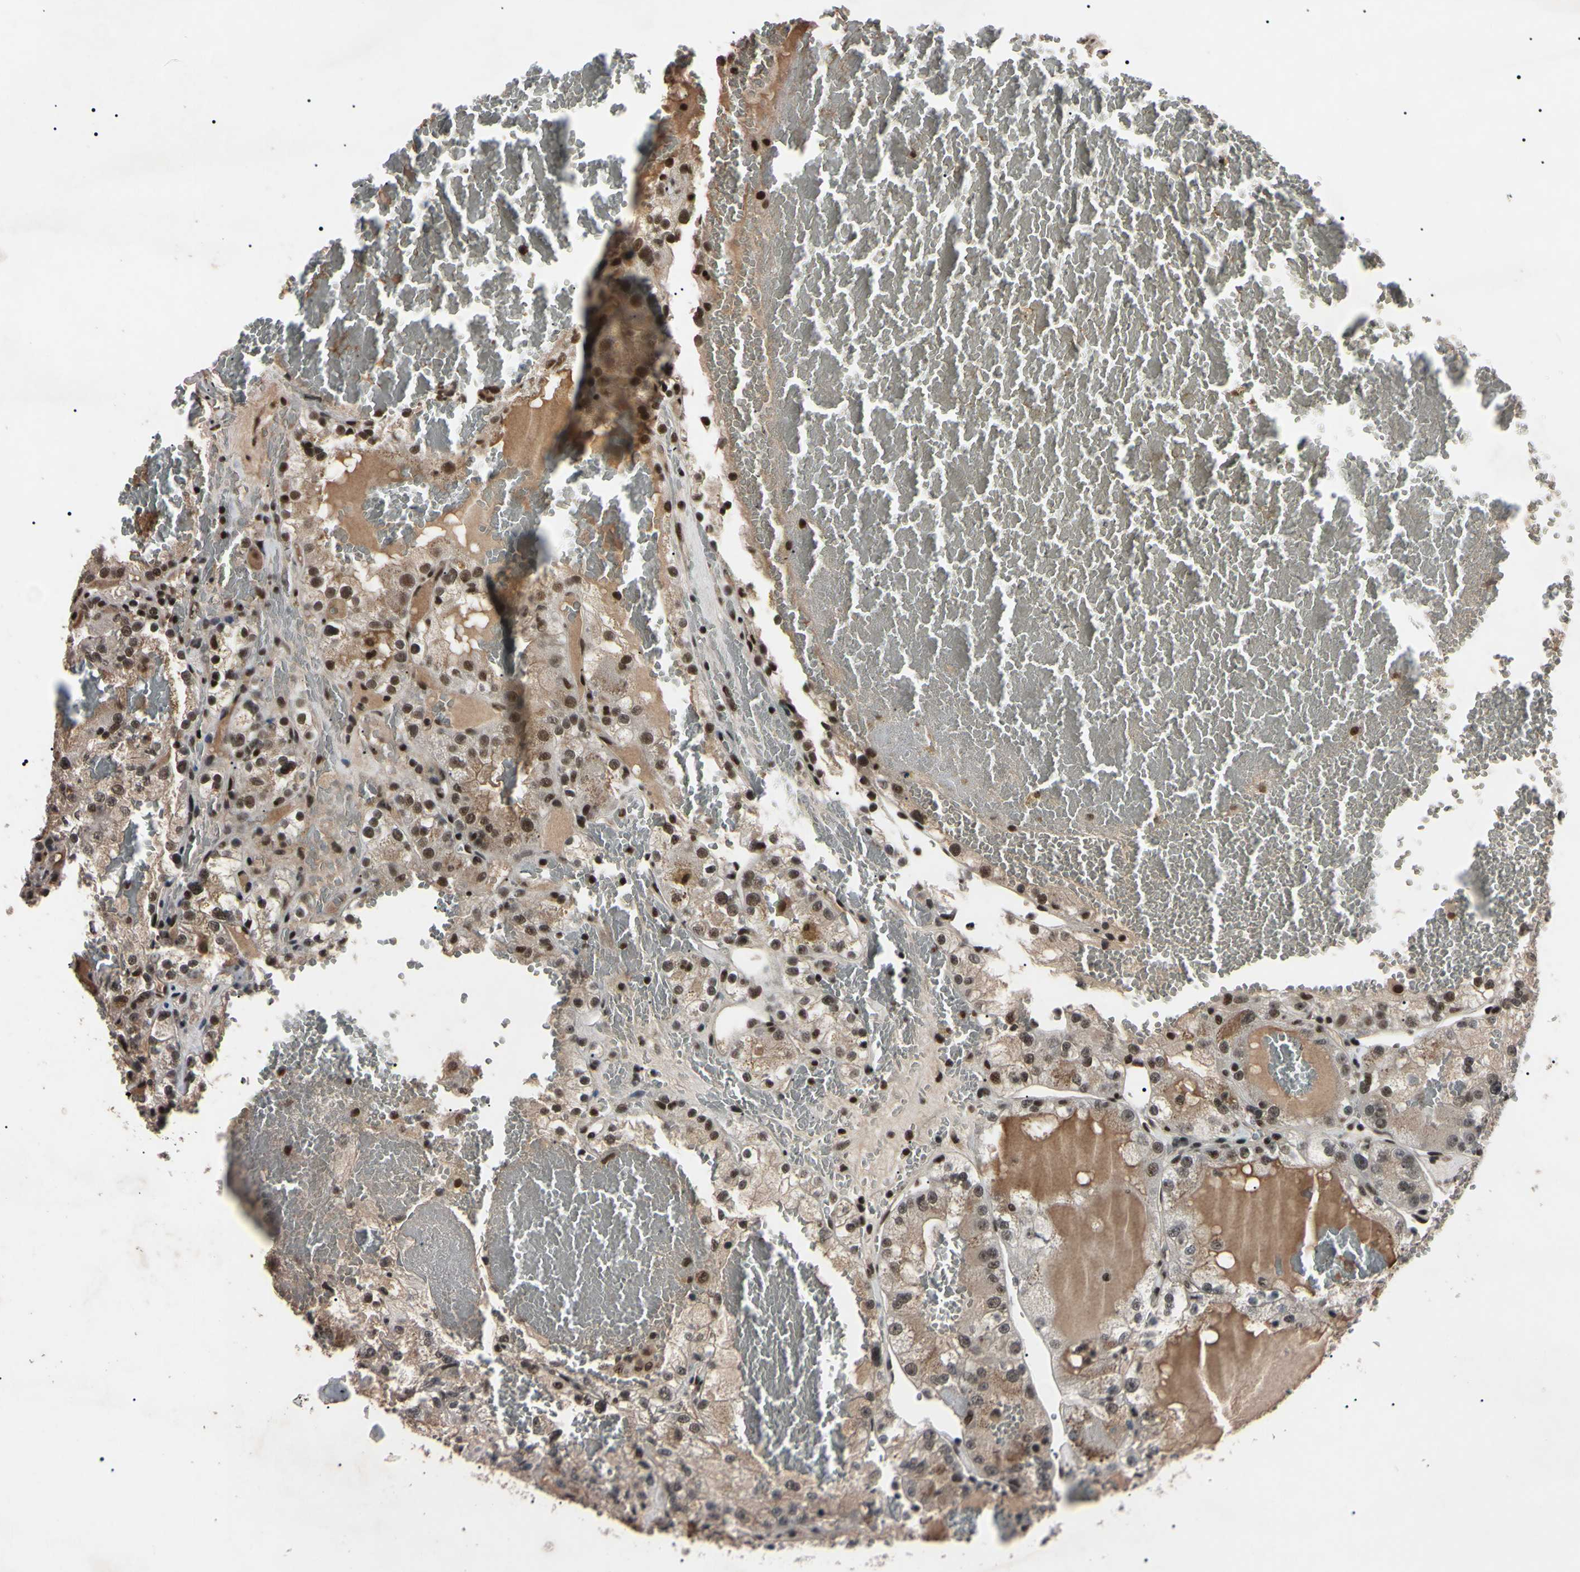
{"staining": {"intensity": "weak", "quantity": "25%-75%", "location": "nuclear"}, "tissue": "renal cancer", "cell_type": "Tumor cells", "image_type": "cancer", "snomed": [{"axis": "morphology", "description": "Normal tissue, NOS"}, {"axis": "morphology", "description": "Adenocarcinoma, NOS"}, {"axis": "topography", "description": "Kidney"}], "caption": "Immunohistochemical staining of human renal adenocarcinoma demonstrates low levels of weak nuclear protein expression in approximately 25%-75% of tumor cells. The protein of interest is shown in brown color, while the nuclei are stained blue.", "gene": "YY1", "patient": {"sex": "male", "age": 61}}